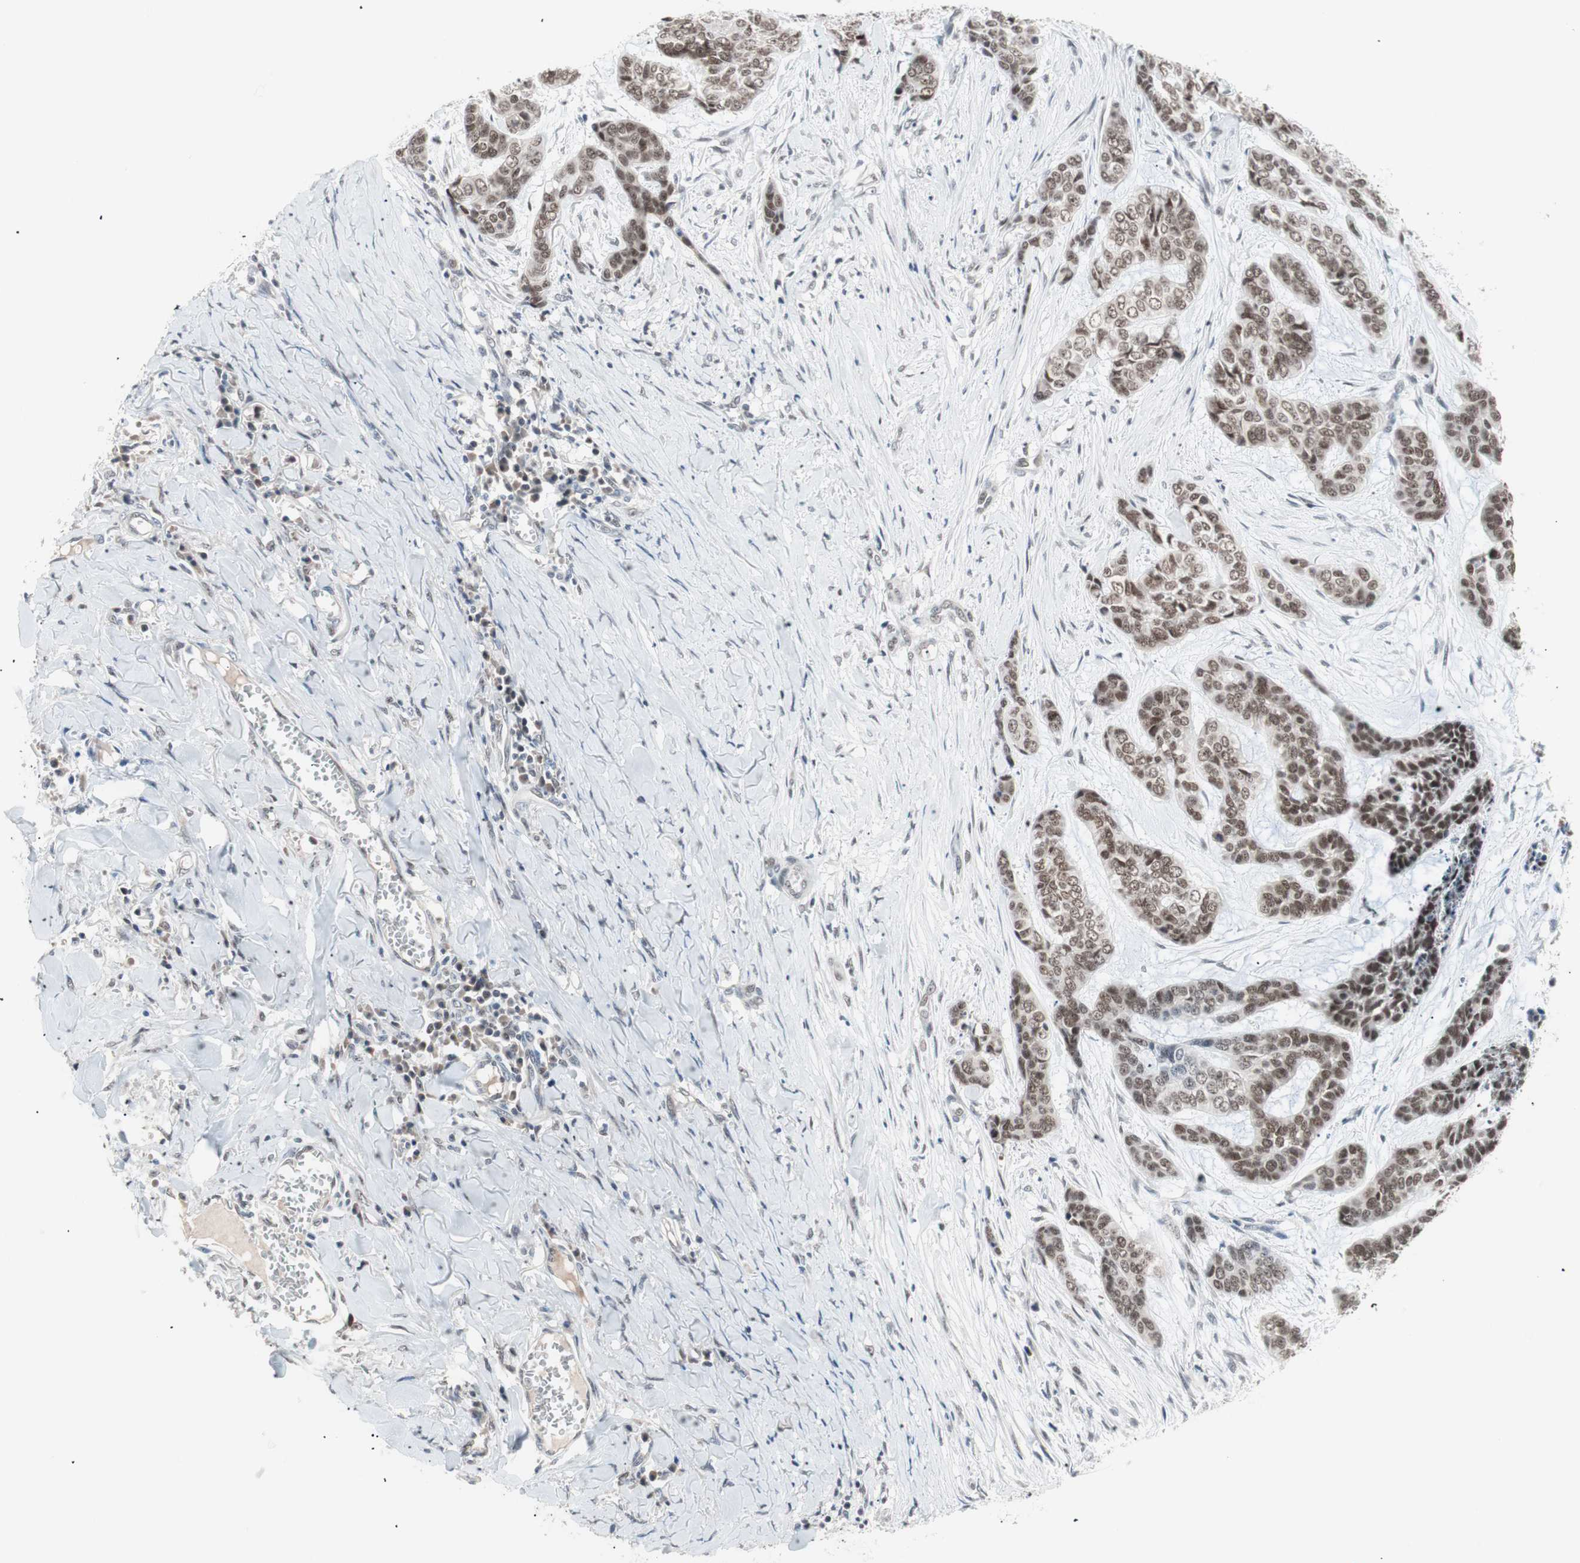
{"staining": {"intensity": "moderate", "quantity": ">75%", "location": "nuclear"}, "tissue": "skin cancer", "cell_type": "Tumor cells", "image_type": "cancer", "snomed": [{"axis": "morphology", "description": "Basal cell carcinoma"}, {"axis": "topography", "description": "Skin"}], "caption": "The immunohistochemical stain shows moderate nuclear expression in tumor cells of skin cancer tissue. The protein of interest is stained brown, and the nuclei are stained in blue (DAB (3,3'-diaminobenzidine) IHC with brightfield microscopy, high magnification).", "gene": "LIG3", "patient": {"sex": "female", "age": 64}}